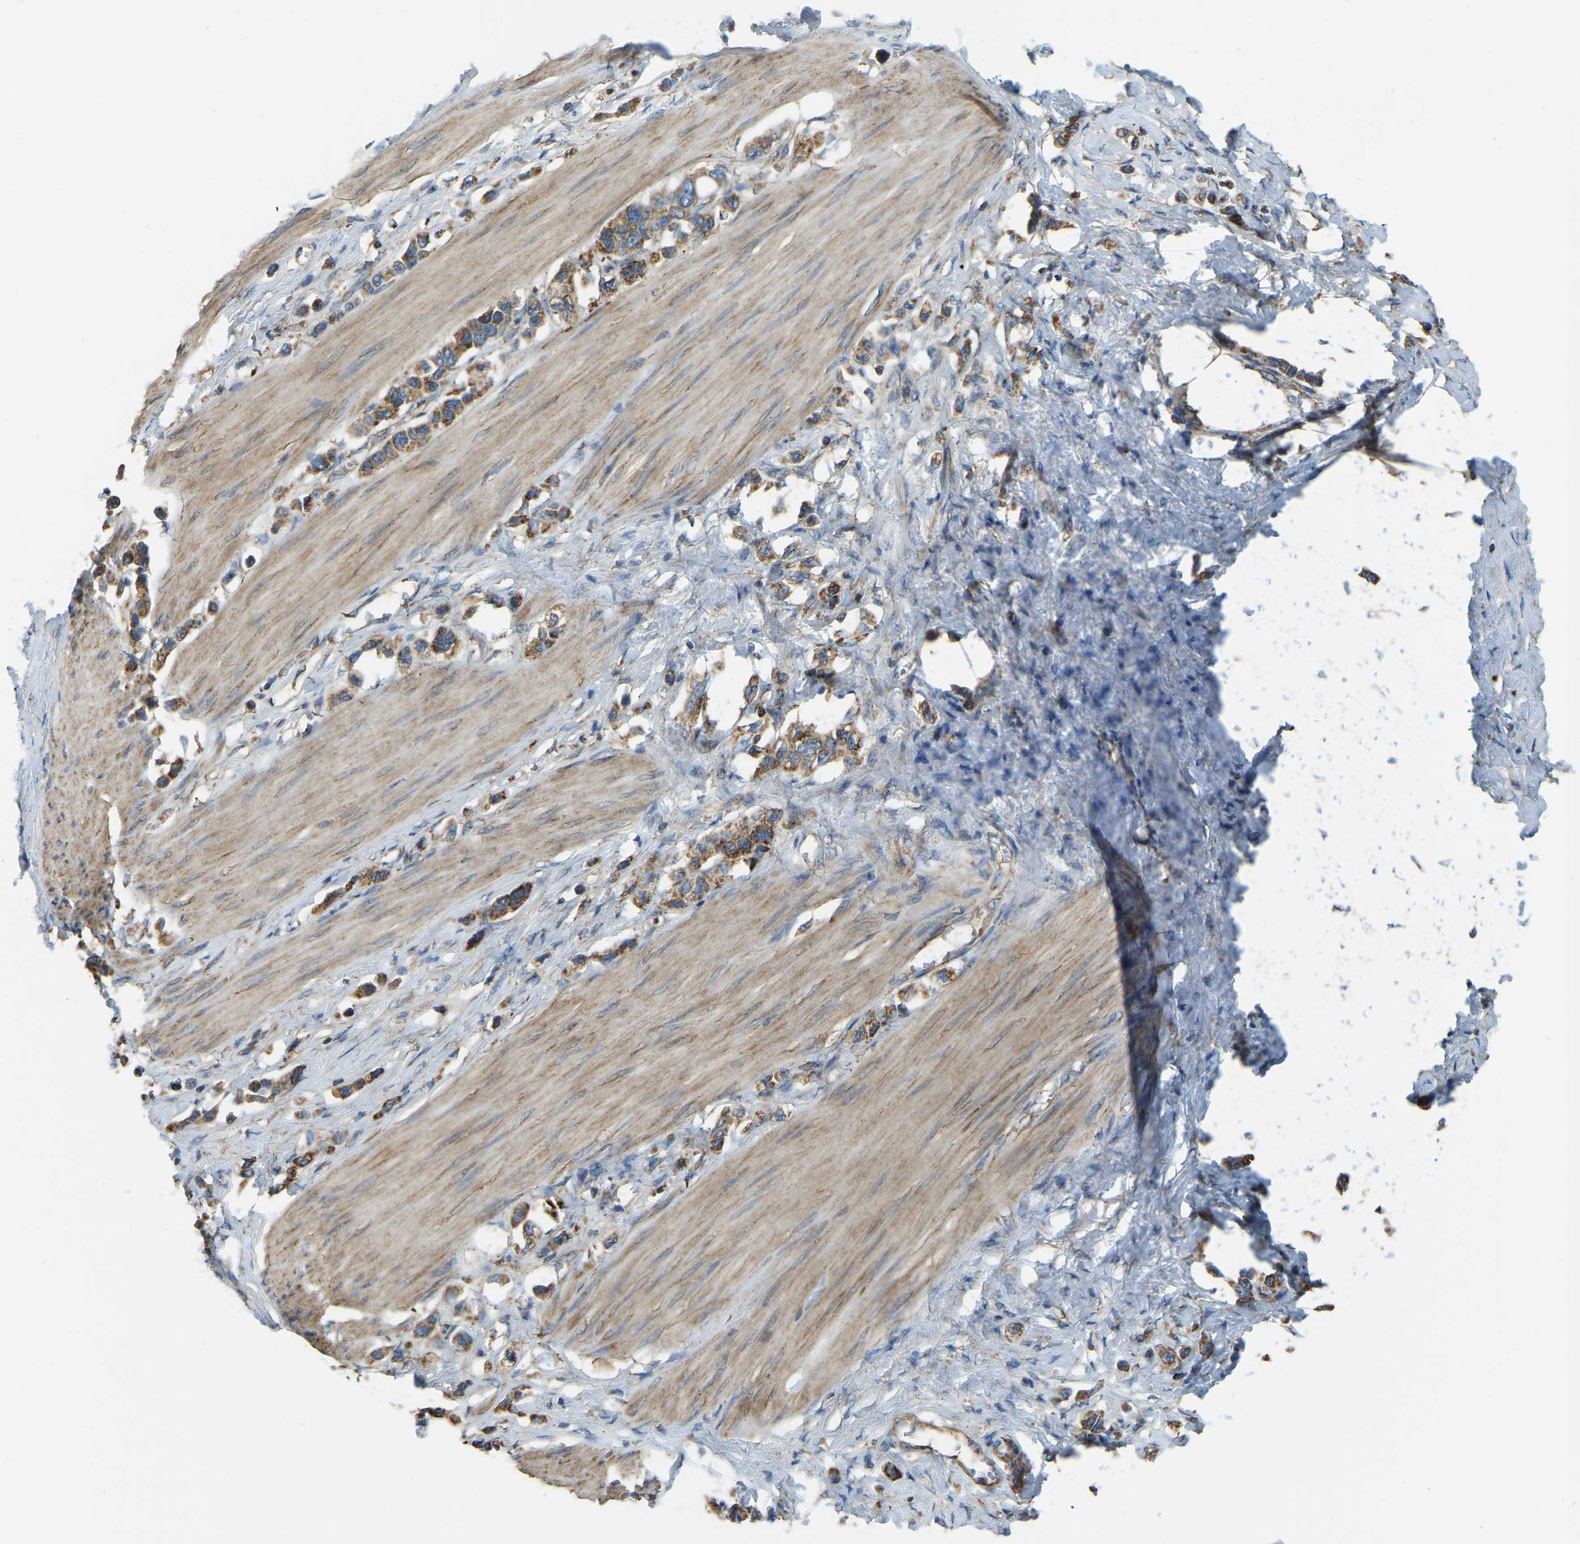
{"staining": {"intensity": "moderate", "quantity": ">75%", "location": "cytoplasmic/membranous"}, "tissue": "stomach cancer", "cell_type": "Tumor cells", "image_type": "cancer", "snomed": [{"axis": "morphology", "description": "Adenocarcinoma, NOS"}, {"axis": "topography", "description": "Stomach"}], "caption": "Immunohistochemistry (IHC) staining of adenocarcinoma (stomach), which shows medium levels of moderate cytoplasmic/membranous staining in about >75% of tumor cells indicating moderate cytoplasmic/membranous protein expression. The staining was performed using DAB (3,3'-diaminobenzidine) (brown) for protein detection and nuclei were counterstained in hematoxylin (blue).", "gene": "PSMD7", "patient": {"sex": "female", "age": 65}}